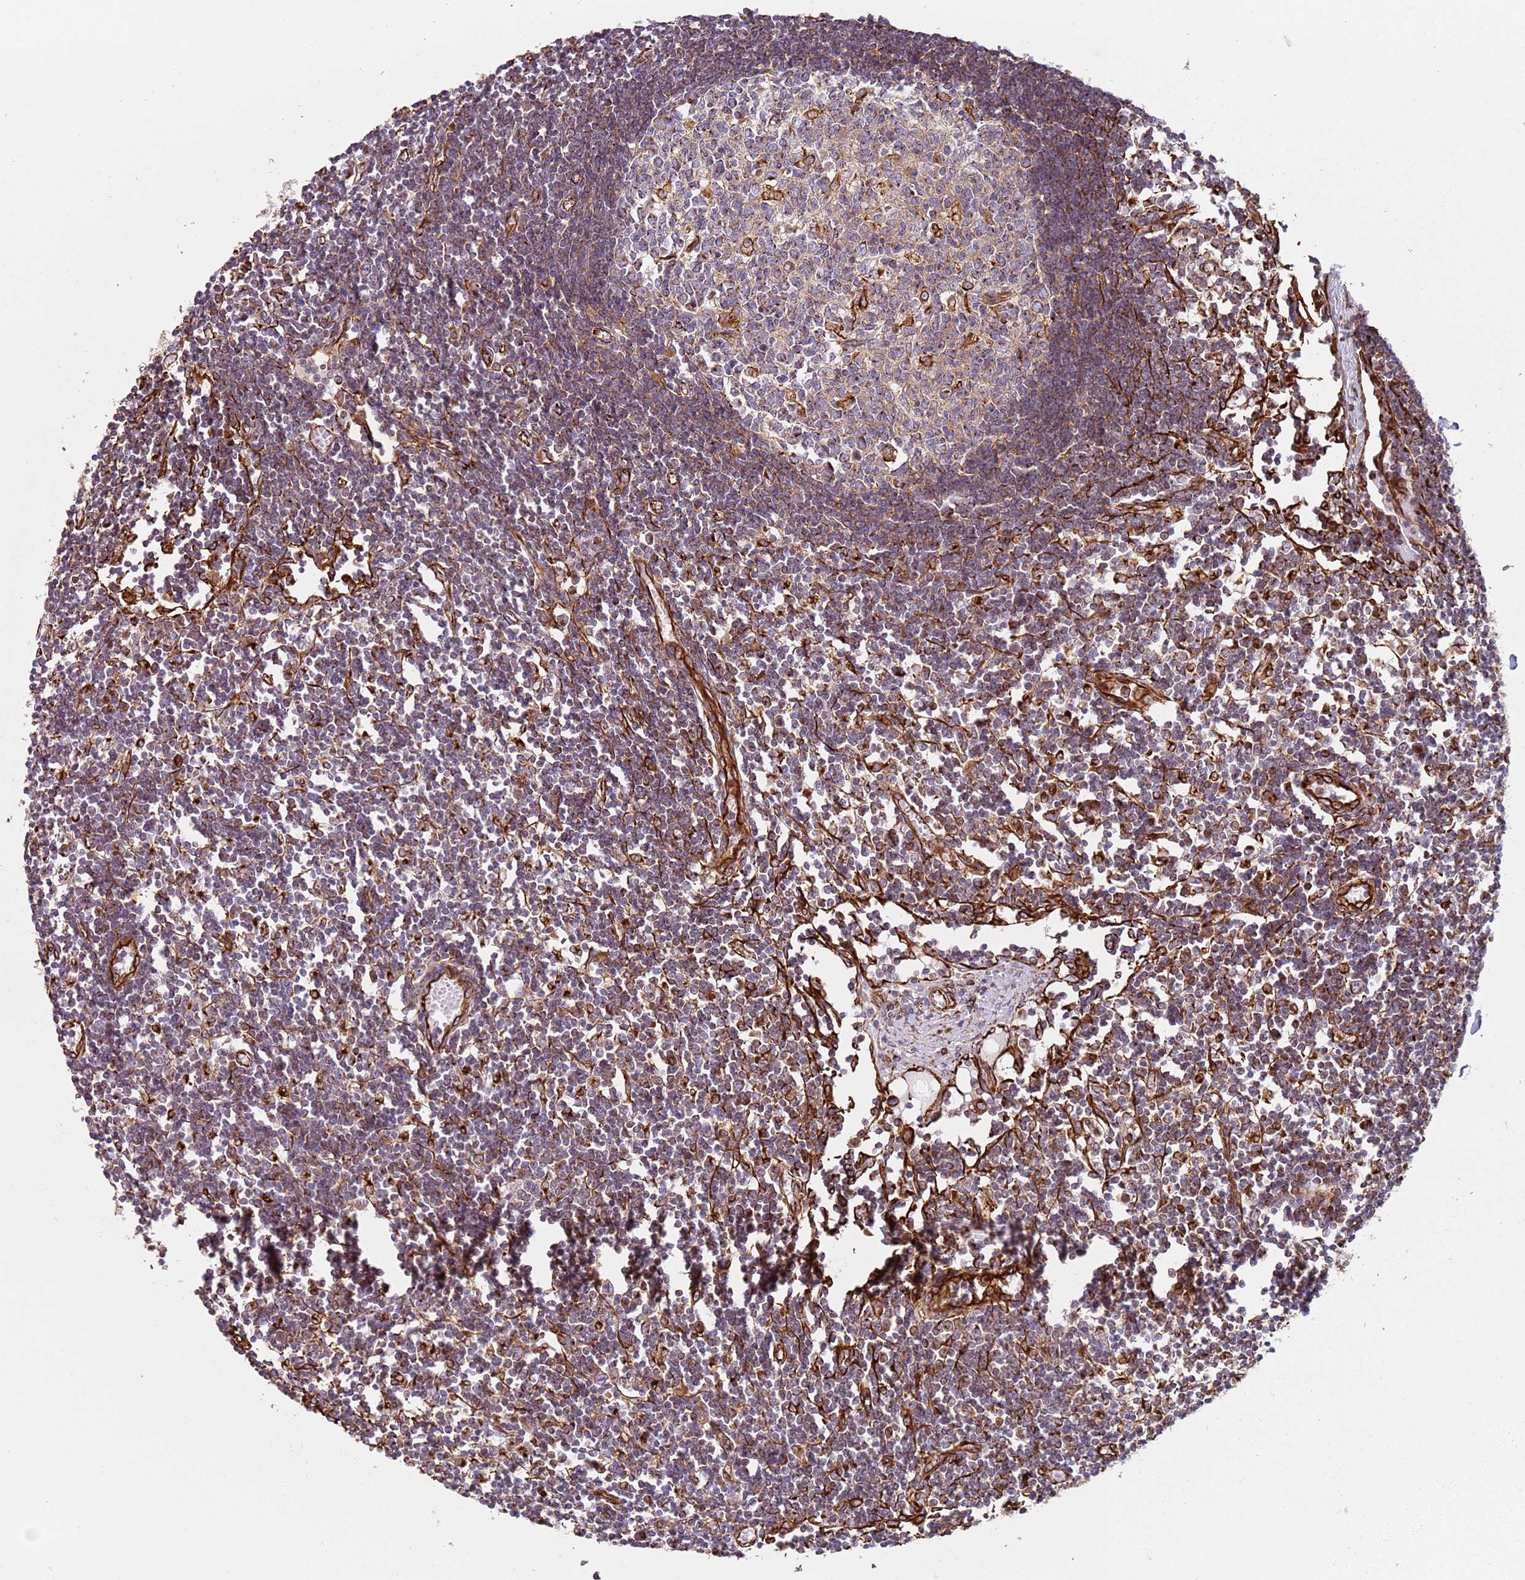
{"staining": {"intensity": "weak", "quantity": "<25%", "location": "cytoplasmic/membranous"}, "tissue": "lymph node", "cell_type": "Germinal center cells", "image_type": "normal", "snomed": [{"axis": "morphology", "description": "Normal tissue, NOS"}, {"axis": "topography", "description": "Lymph node"}], "caption": "High power microscopy histopathology image of an immunohistochemistry micrograph of unremarkable lymph node, revealing no significant positivity in germinal center cells.", "gene": "SNAPIN", "patient": {"sex": "female", "age": 11}}